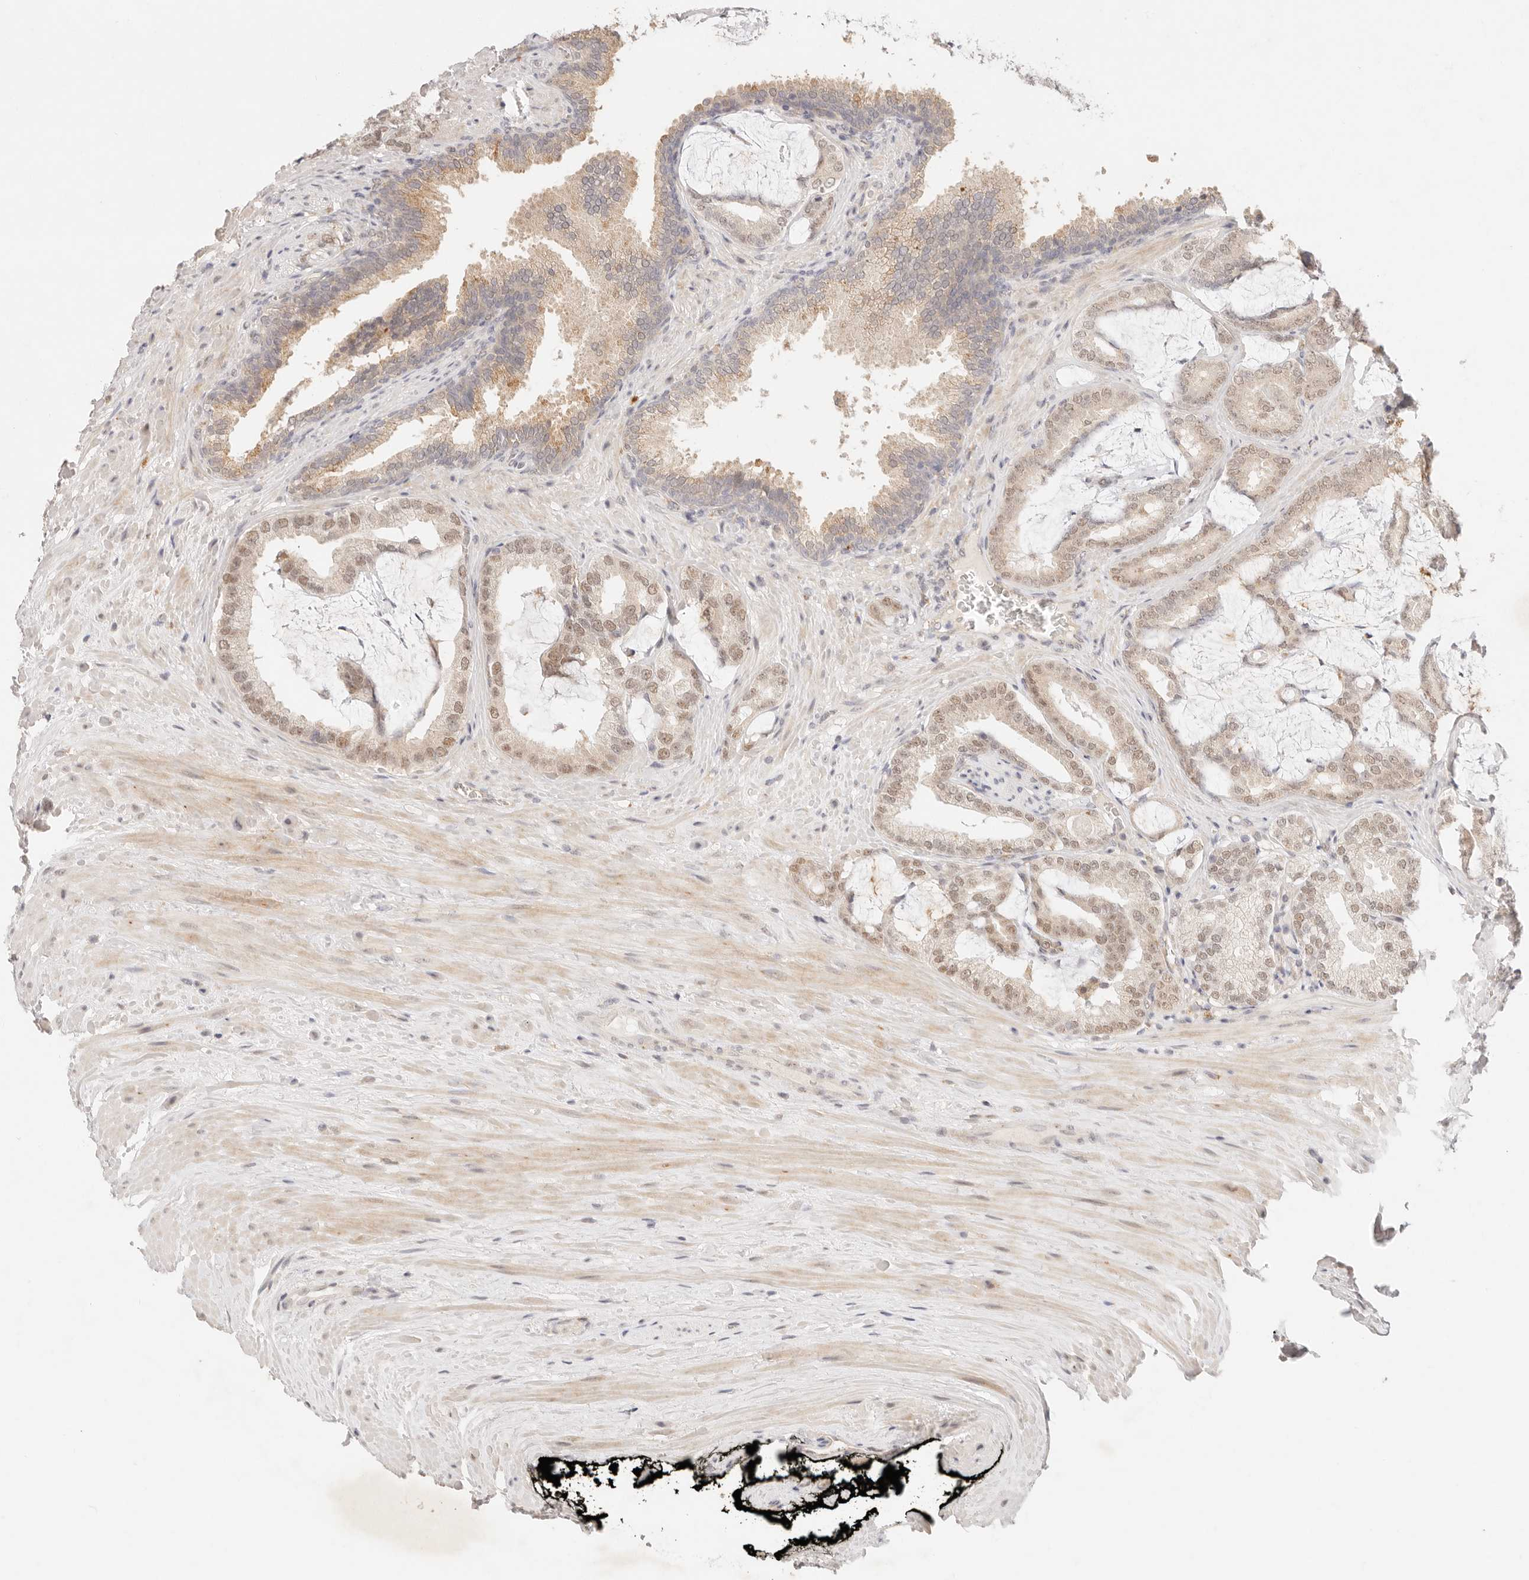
{"staining": {"intensity": "weak", "quantity": "25%-75%", "location": "nuclear"}, "tissue": "prostate cancer", "cell_type": "Tumor cells", "image_type": "cancer", "snomed": [{"axis": "morphology", "description": "Adenocarcinoma, Low grade"}, {"axis": "topography", "description": "Prostate"}], "caption": "Tumor cells reveal low levels of weak nuclear positivity in about 25%-75% of cells in prostate low-grade adenocarcinoma.", "gene": "GPR156", "patient": {"sex": "male", "age": 71}}